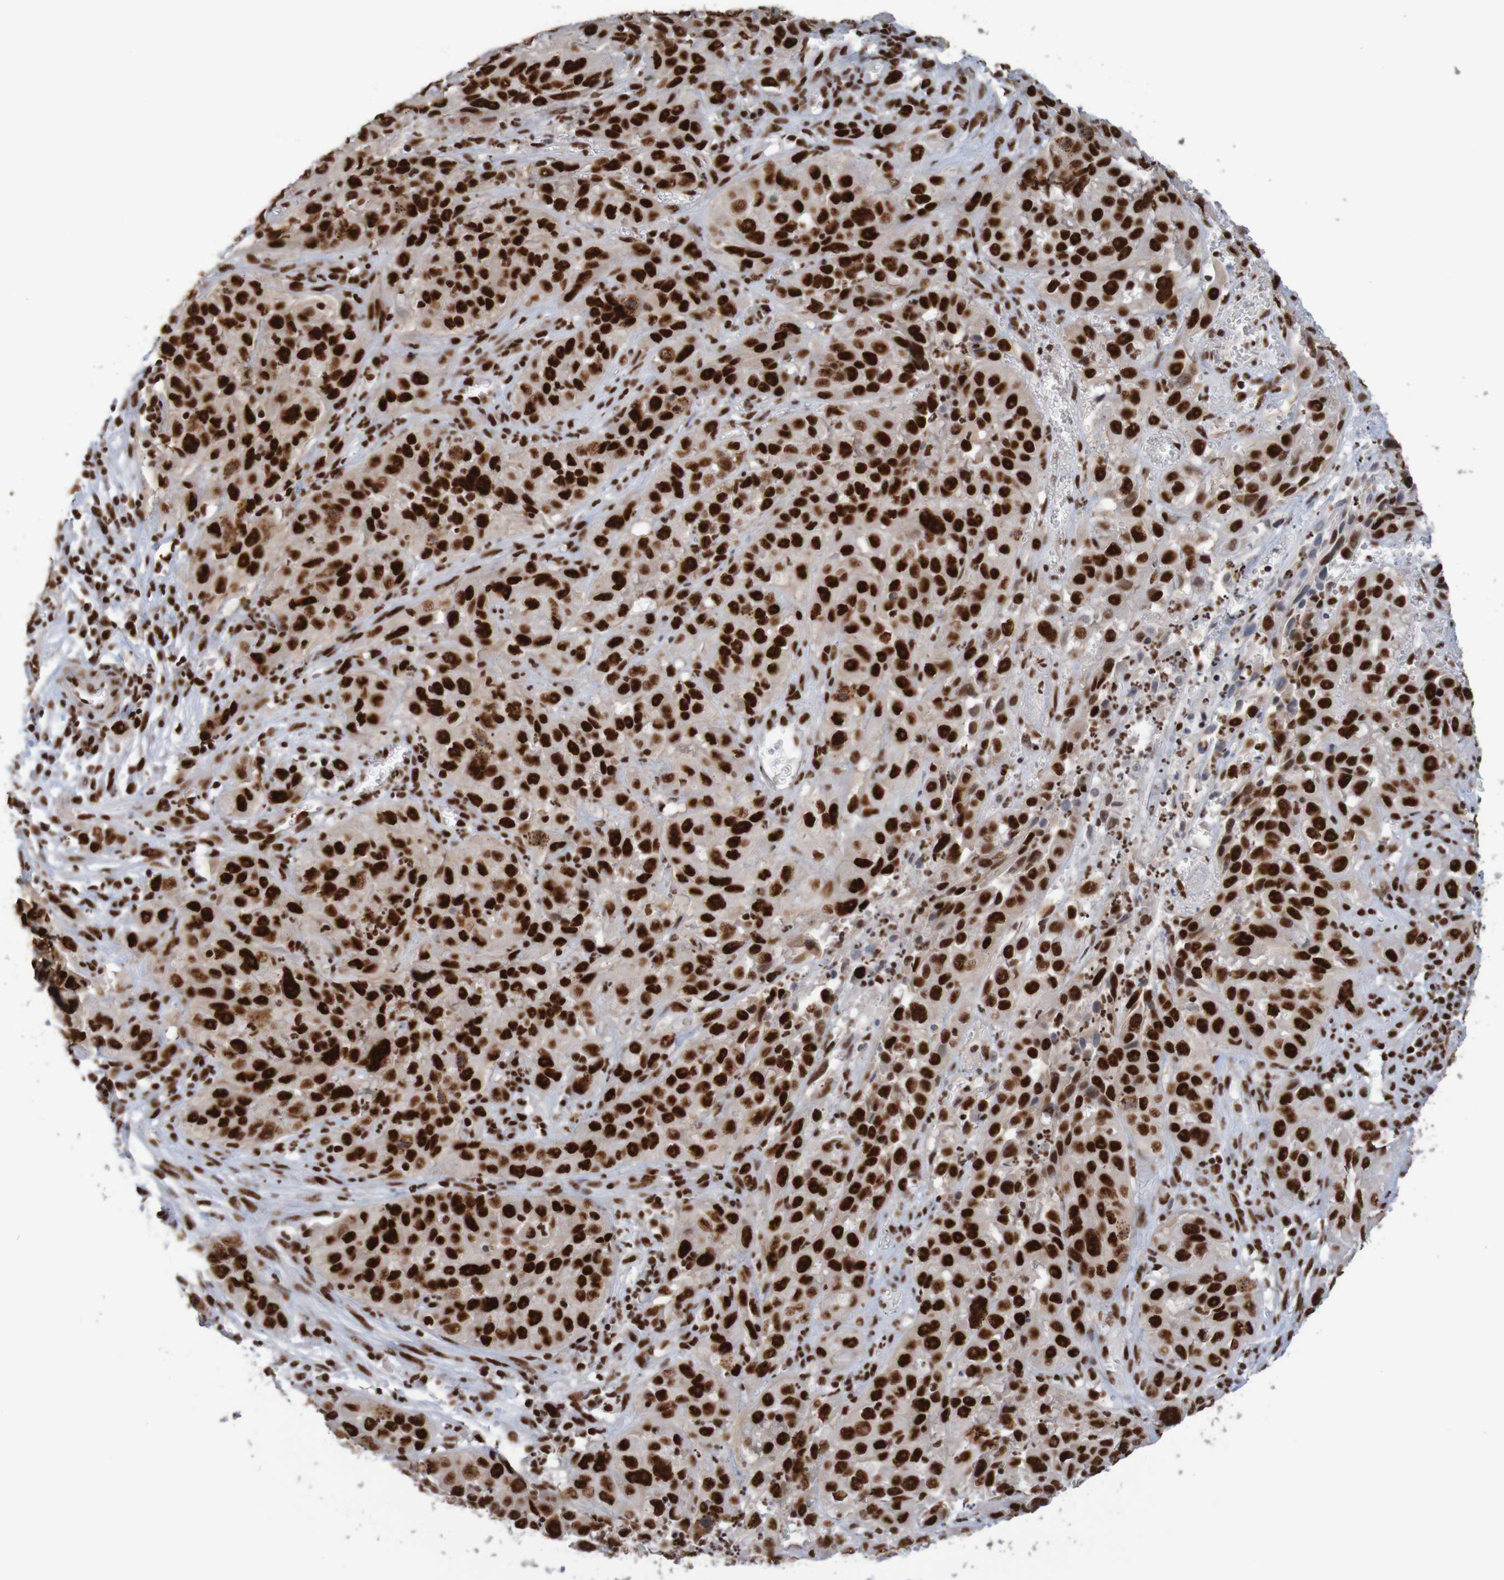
{"staining": {"intensity": "strong", "quantity": ">75%", "location": "nuclear"}, "tissue": "cervical cancer", "cell_type": "Tumor cells", "image_type": "cancer", "snomed": [{"axis": "morphology", "description": "Squamous cell carcinoma, NOS"}, {"axis": "topography", "description": "Cervix"}], "caption": "About >75% of tumor cells in human squamous cell carcinoma (cervical) show strong nuclear protein expression as visualized by brown immunohistochemical staining.", "gene": "THRAP3", "patient": {"sex": "female", "age": 32}}